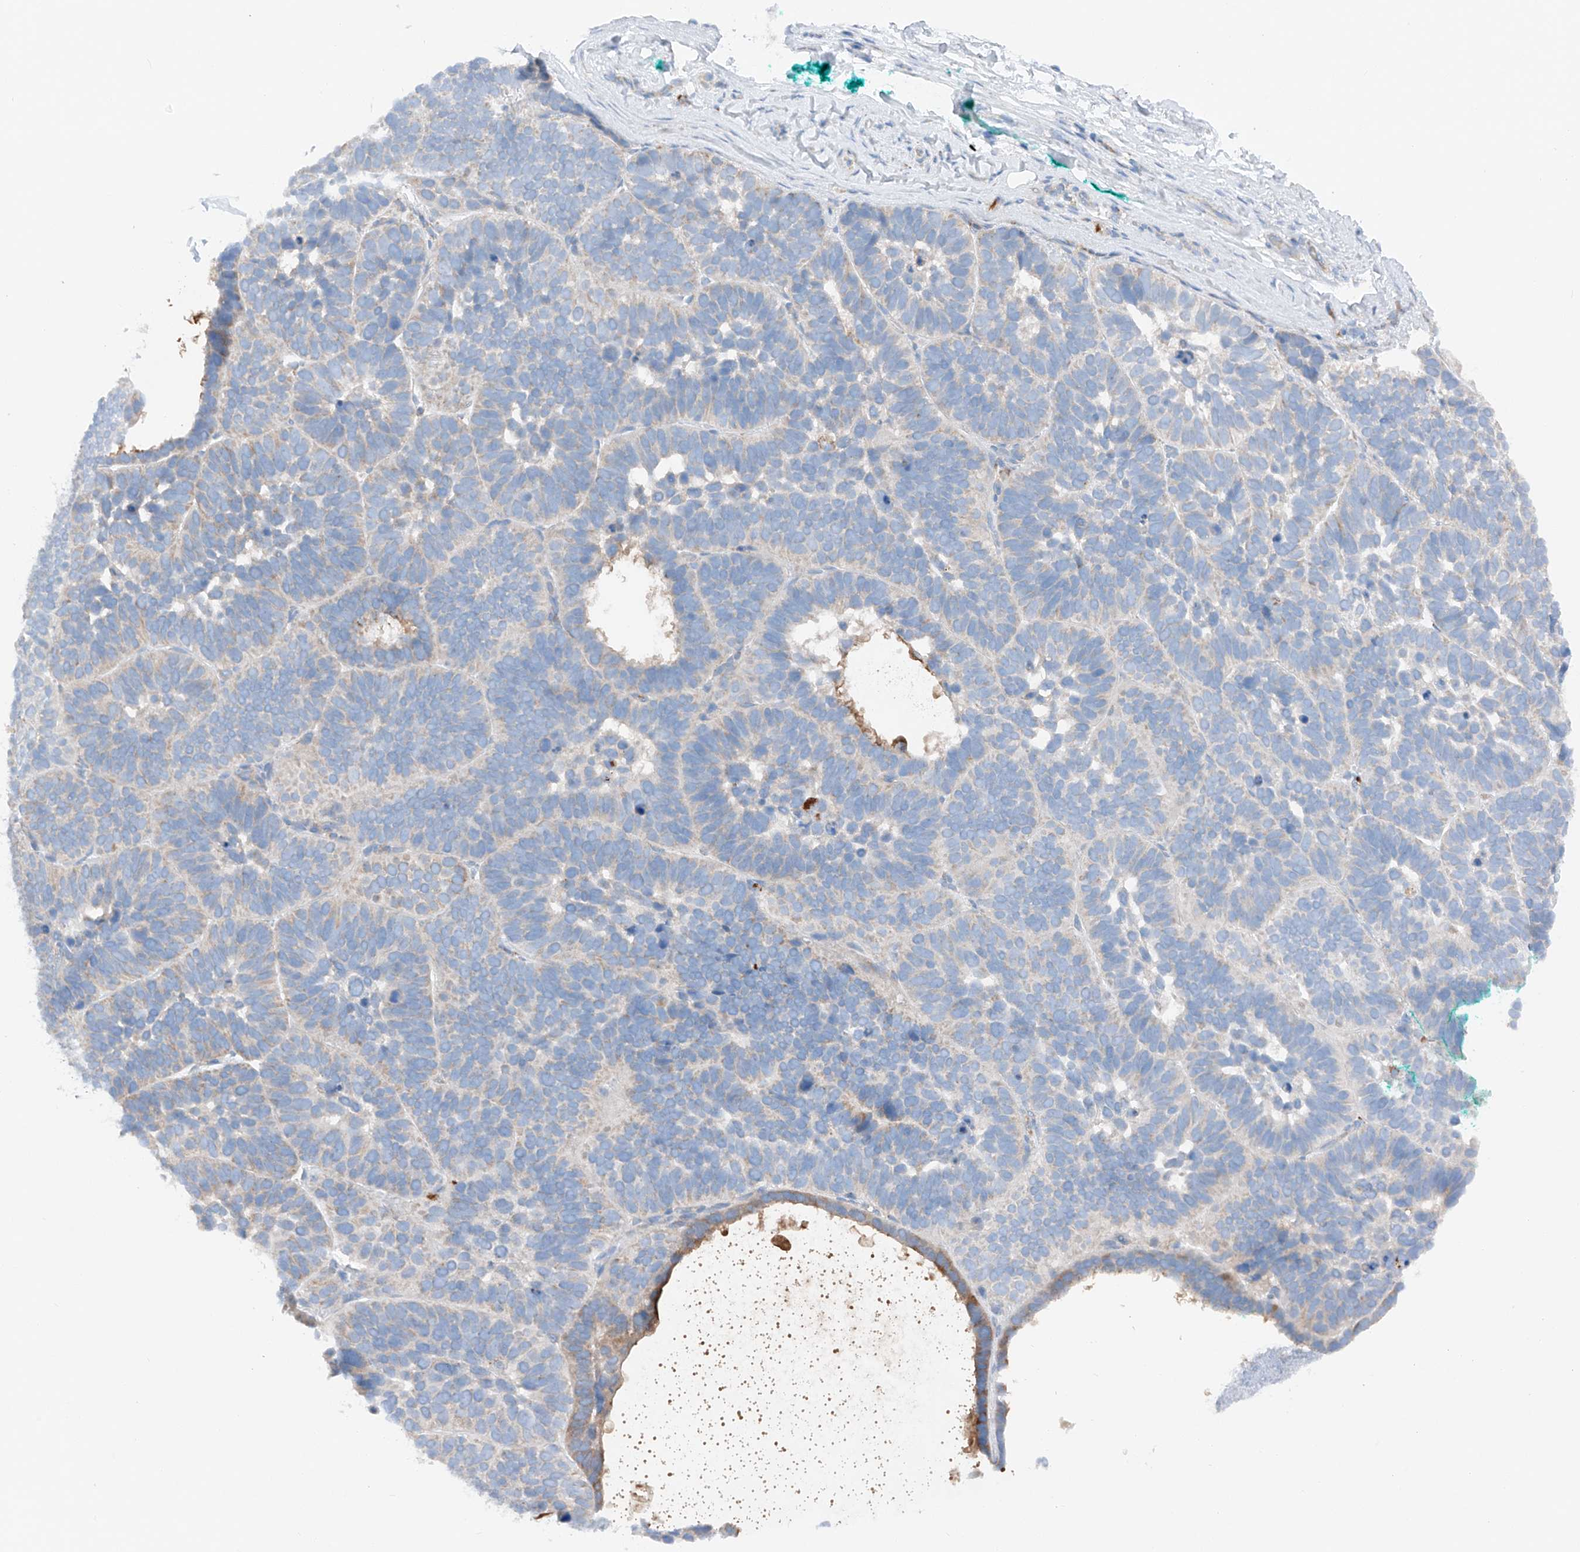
{"staining": {"intensity": "moderate", "quantity": "<25%", "location": "cytoplasmic/membranous"}, "tissue": "skin cancer", "cell_type": "Tumor cells", "image_type": "cancer", "snomed": [{"axis": "morphology", "description": "Basal cell carcinoma"}, {"axis": "topography", "description": "Skin"}], "caption": "DAB (3,3'-diaminobenzidine) immunohistochemical staining of human skin basal cell carcinoma demonstrates moderate cytoplasmic/membranous protein staining in approximately <25% of tumor cells. (DAB (3,3'-diaminobenzidine) IHC, brown staining for protein, blue staining for nuclei).", "gene": "MRAP", "patient": {"sex": "male", "age": 62}}